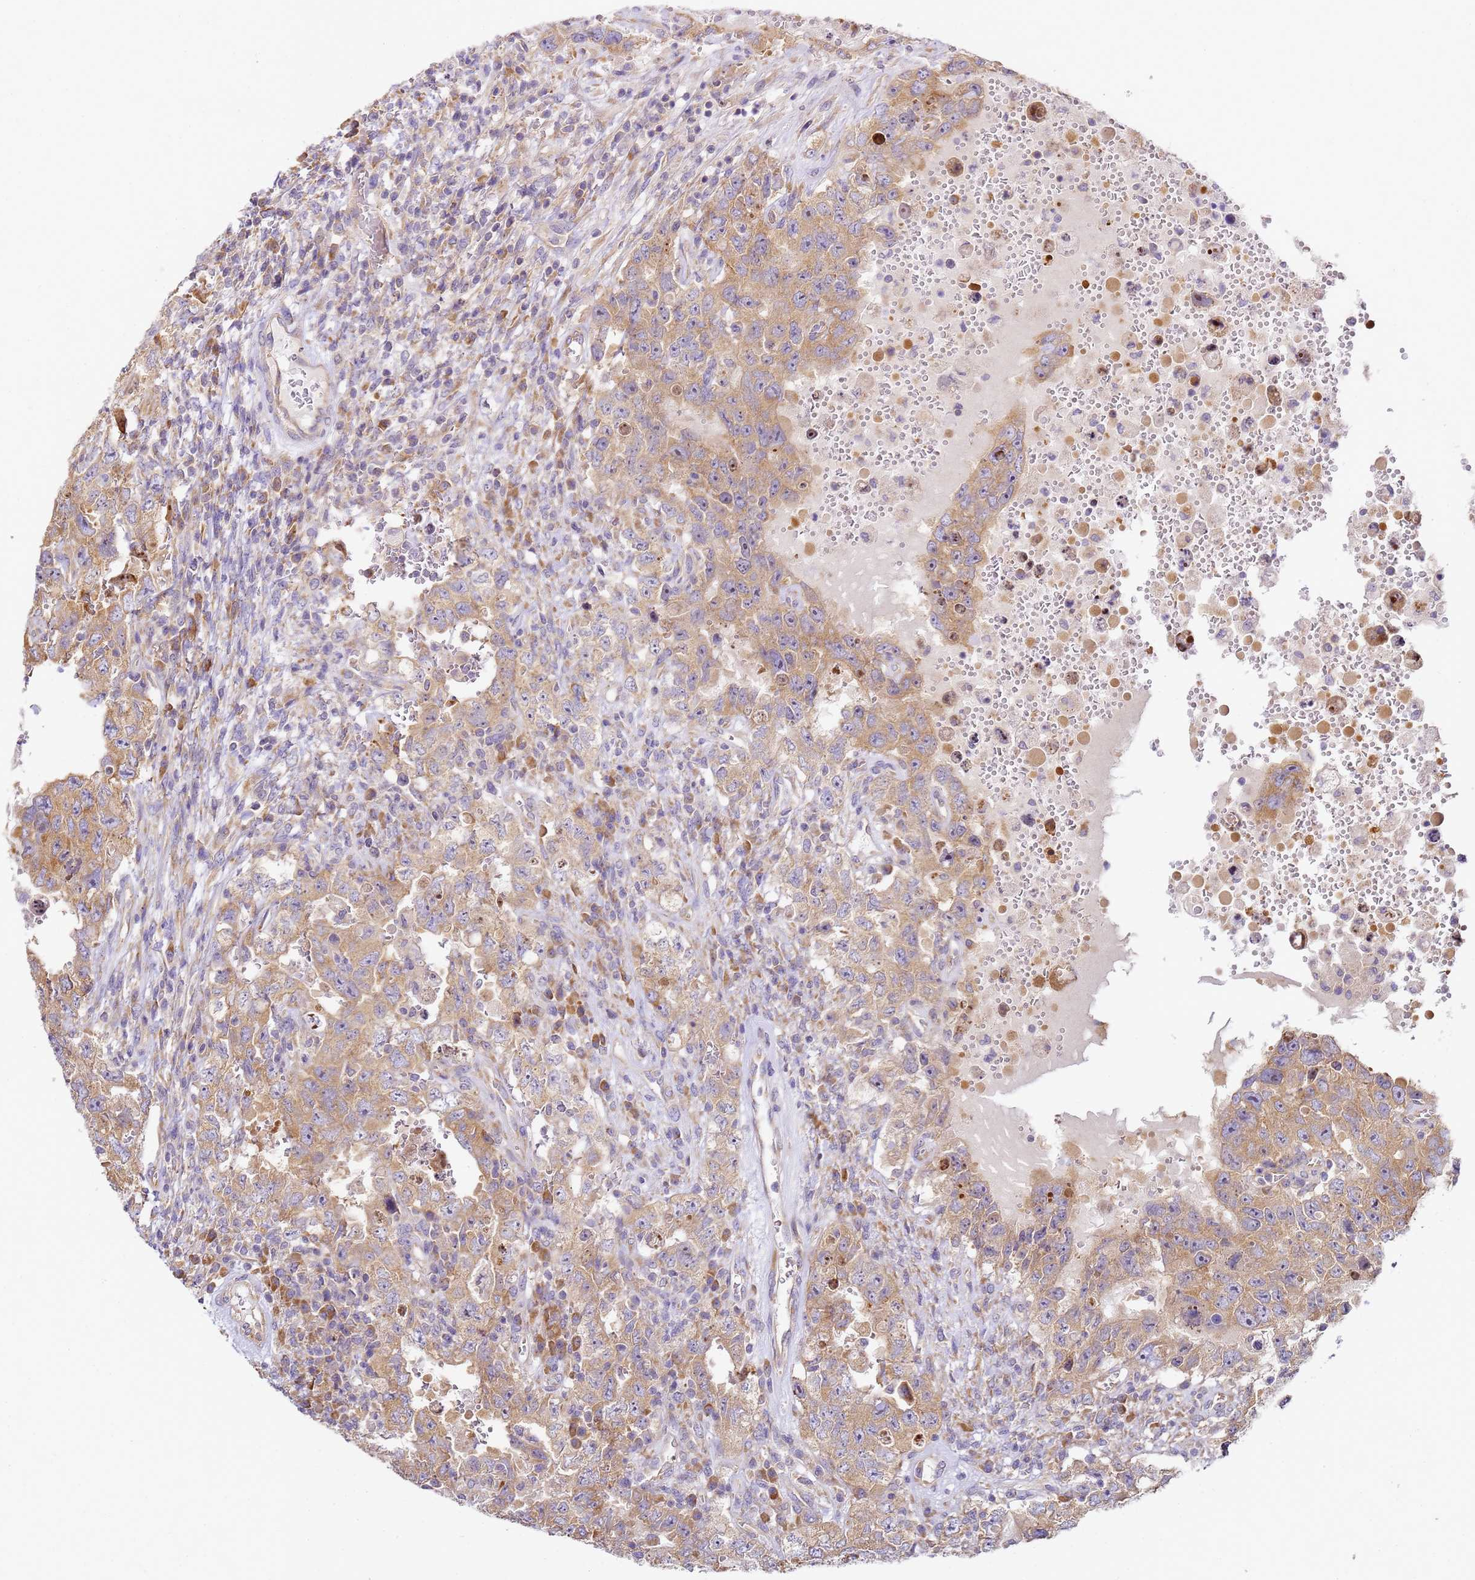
{"staining": {"intensity": "moderate", "quantity": ">75%", "location": "cytoplasmic/membranous"}, "tissue": "testis cancer", "cell_type": "Tumor cells", "image_type": "cancer", "snomed": [{"axis": "morphology", "description": "Carcinoma, Embryonal, NOS"}, {"axis": "topography", "description": "Testis"}], "caption": "Embryonal carcinoma (testis) stained with a protein marker demonstrates moderate staining in tumor cells.", "gene": "RPL13A", "patient": {"sex": "male", "age": 26}}